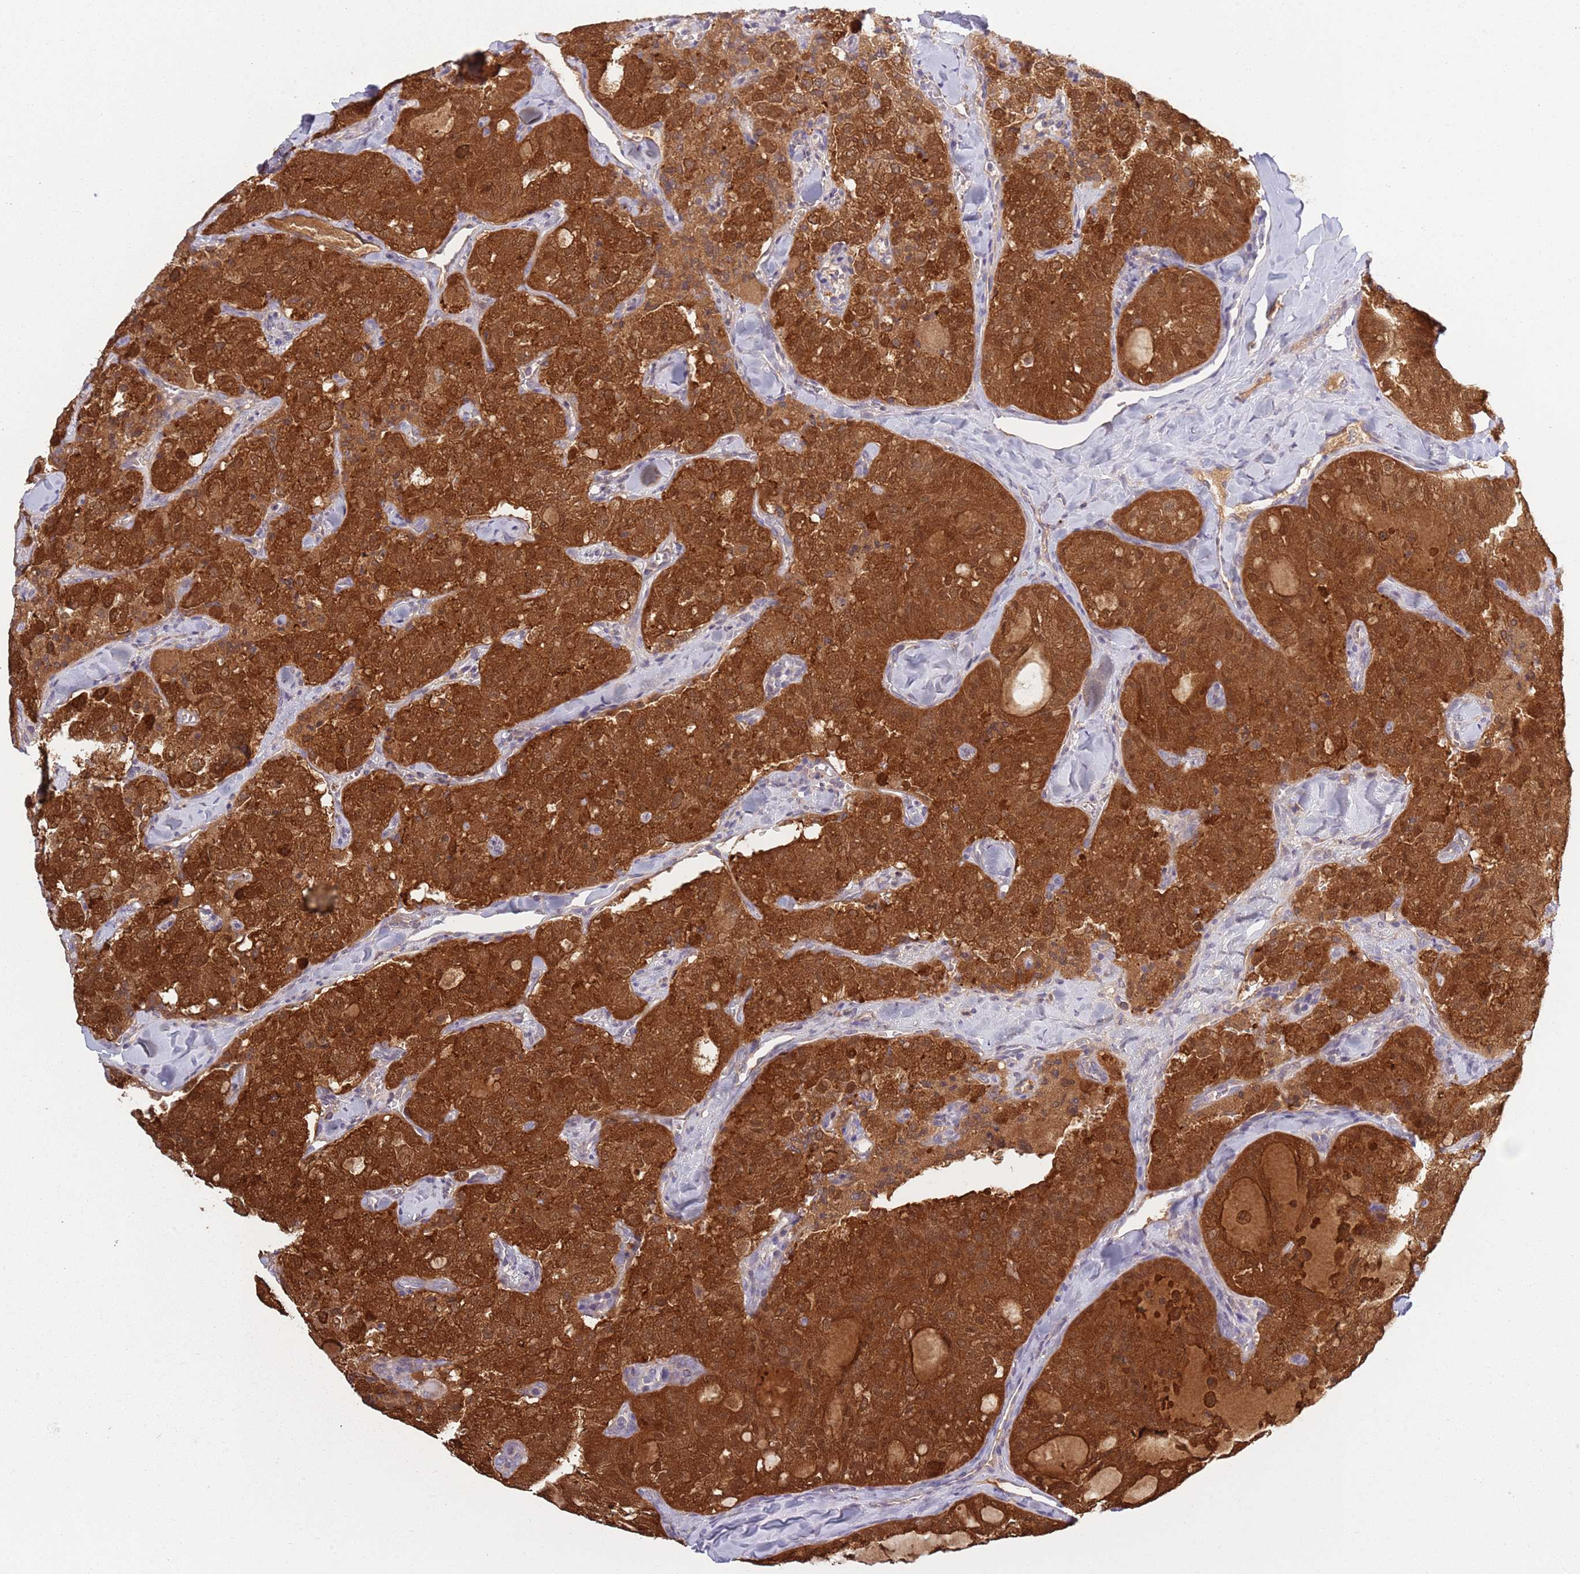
{"staining": {"intensity": "strong", "quantity": ">75%", "location": "cytoplasmic/membranous"}, "tissue": "thyroid cancer", "cell_type": "Tumor cells", "image_type": "cancer", "snomed": [{"axis": "morphology", "description": "Follicular adenoma carcinoma, NOS"}, {"axis": "topography", "description": "Thyroid gland"}], "caption": "Human thyroid cancer (follicular adenoma carcinoma) stained with a brown dye reveals strong cytoplasmic/membranous positive expression in about >75% of tumor cells.", "gene": "COQ5", "patient": {"sex": "male", "age": 75}}